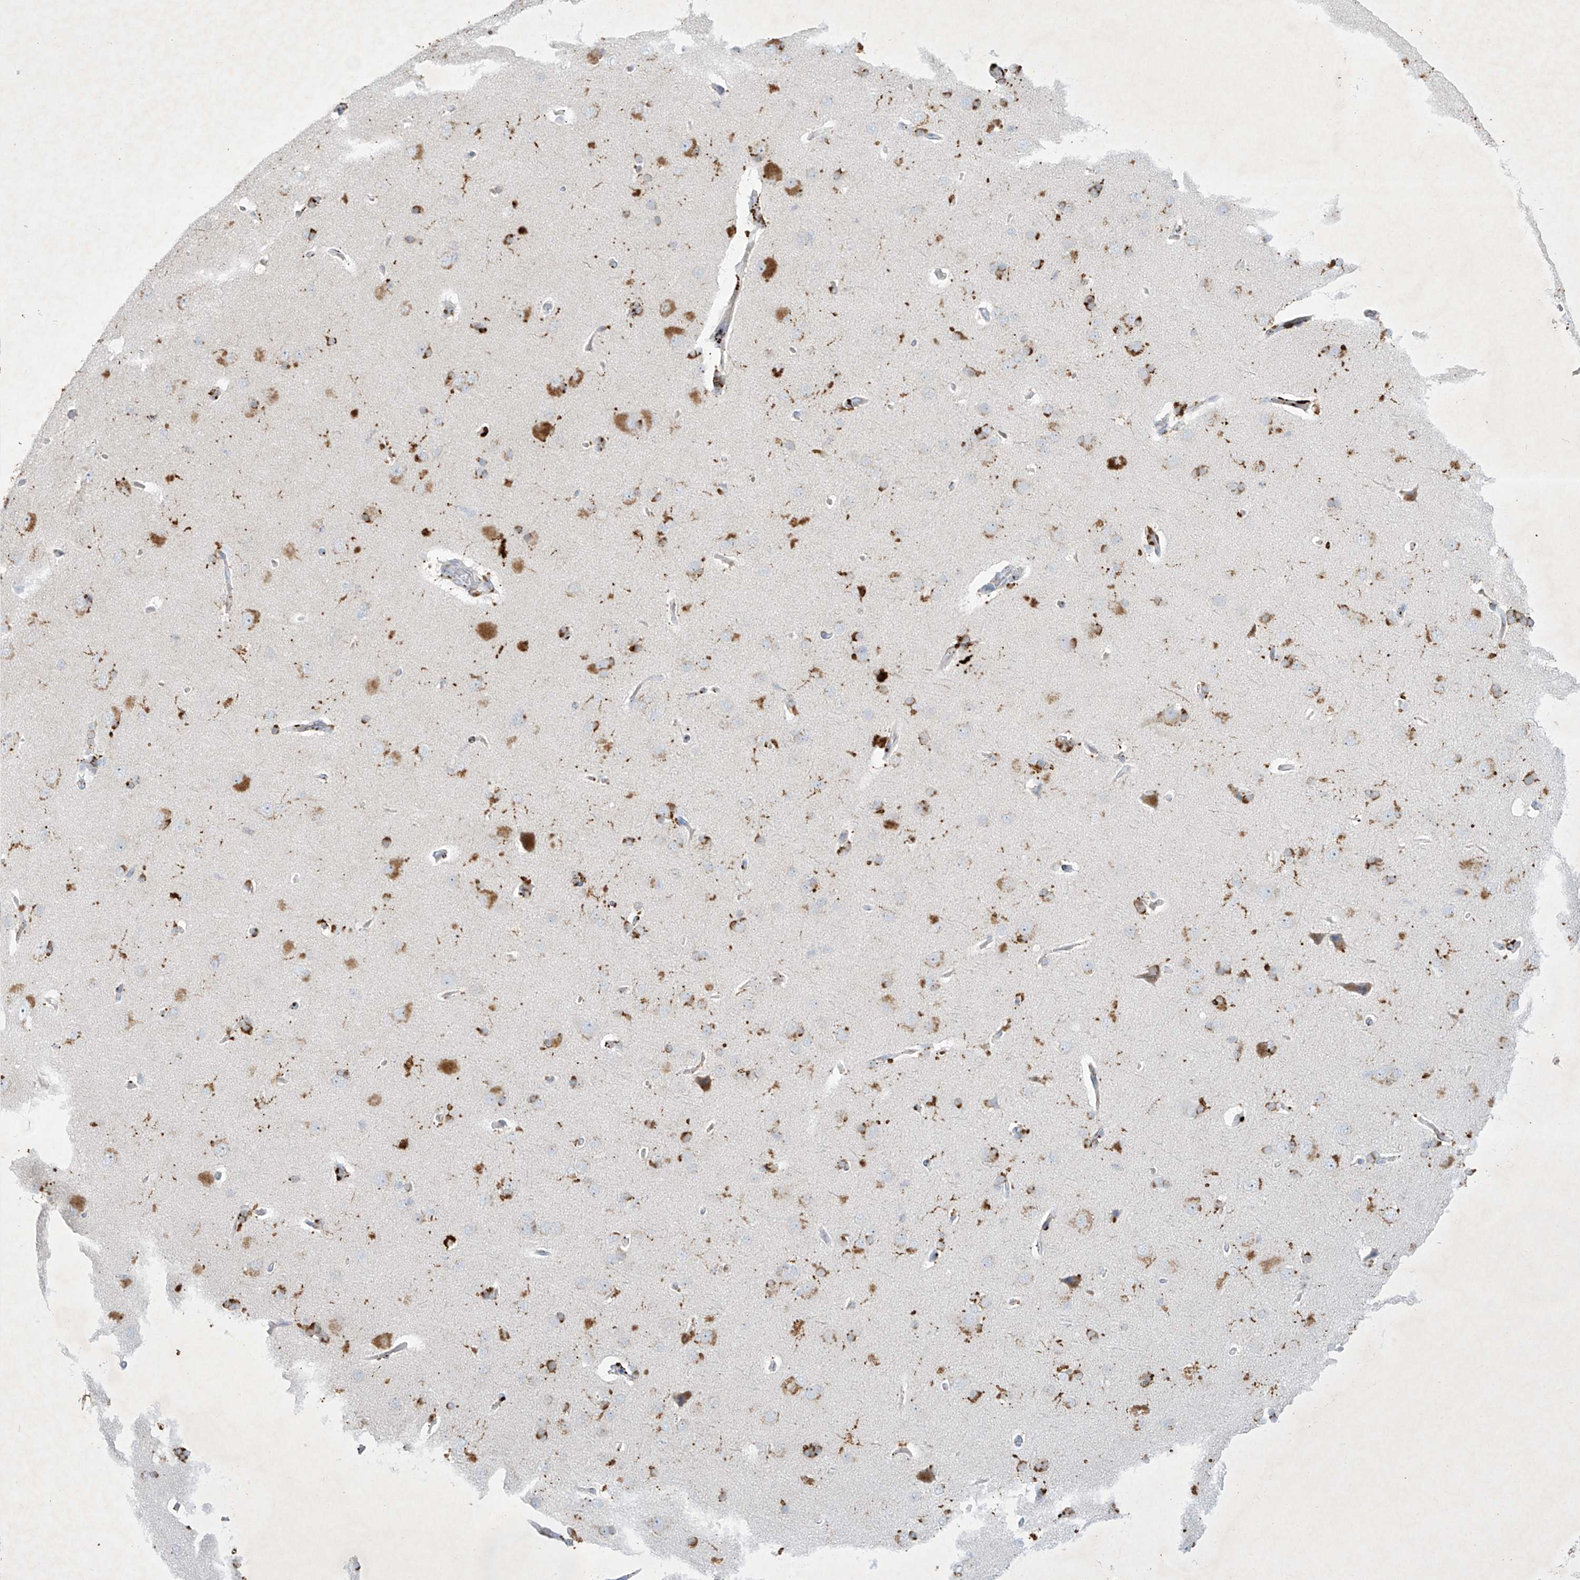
{"staining": {"intensity": "negative", "quantity": "none", "location": "none"}, "tissue": "cerebral cortex", "cell_type": "Endothelial cells", "image_type": "normal", "snomed": [{"axis": "morphology", "description": "Normal tissue, NOS"}, {"axis": "topography", "description": "Cerebral cortex"}], "caption": "Protein analysis of unremarkable cerebral cortex displays no significant positivity in endothelial cells. (DAB immunohistochemistry, high magnification).", "gene": "GPR137C", "patient": {"sex": "male", "age": 62}}